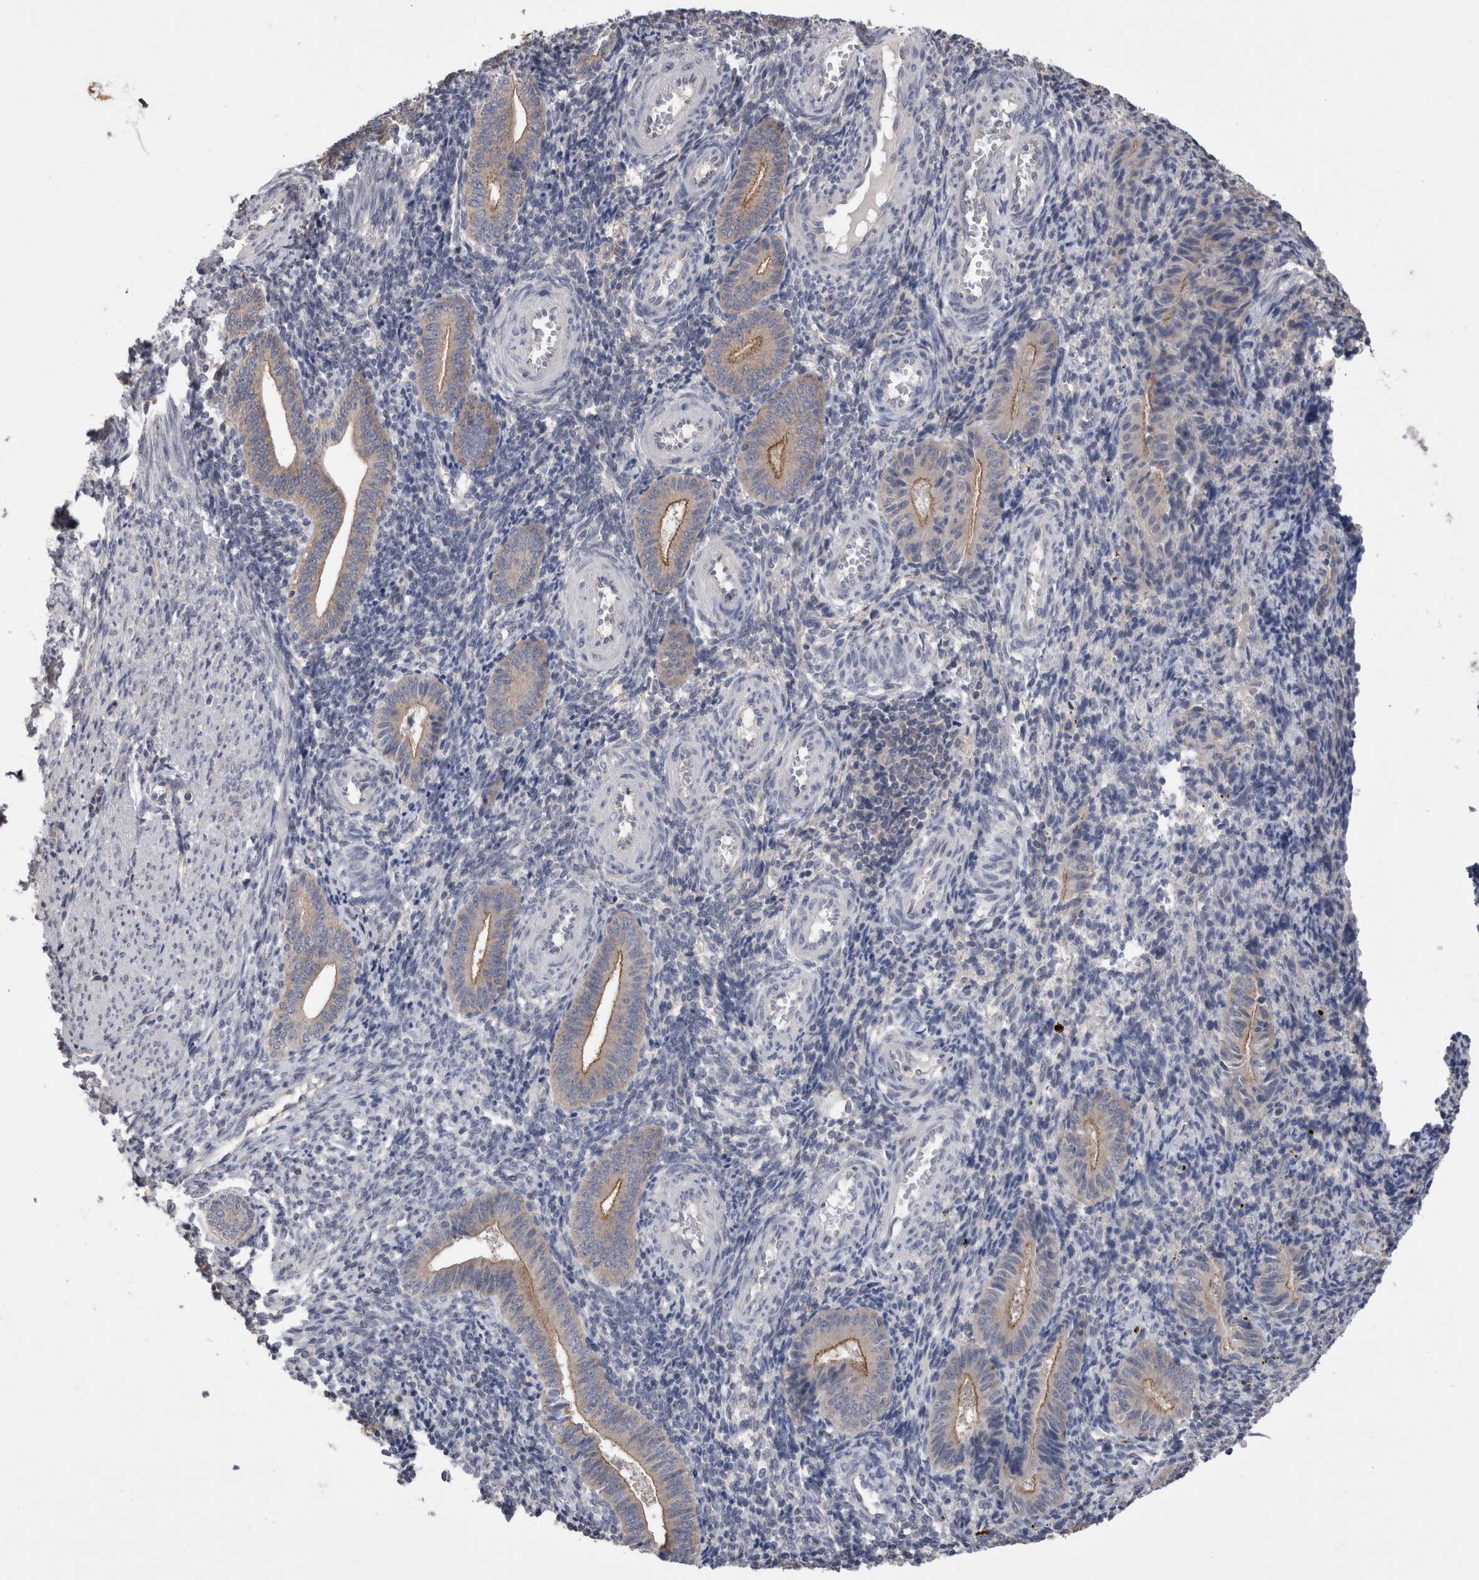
{"staining": {"intensity": "negative", "quantity": "none", "location": "none"}, "tissue": "endometrium", "cell_type": "Cells in endometrial stroma", "image_type": "normal", "snomed": [{"axis": "morphology", "description": "Normal tissue, NOS"}, {"axis": "topography", "description": "Uterus"}, {"axis": "topography", "description": "Endometrium"}], "caption": "Endometrium stained for a protein using immunohistochemistry (IHC) exhibits no staining cells in endometrial stroma.", "gene": "OTOR", "patient": {"sex": "female", "age": 33}}